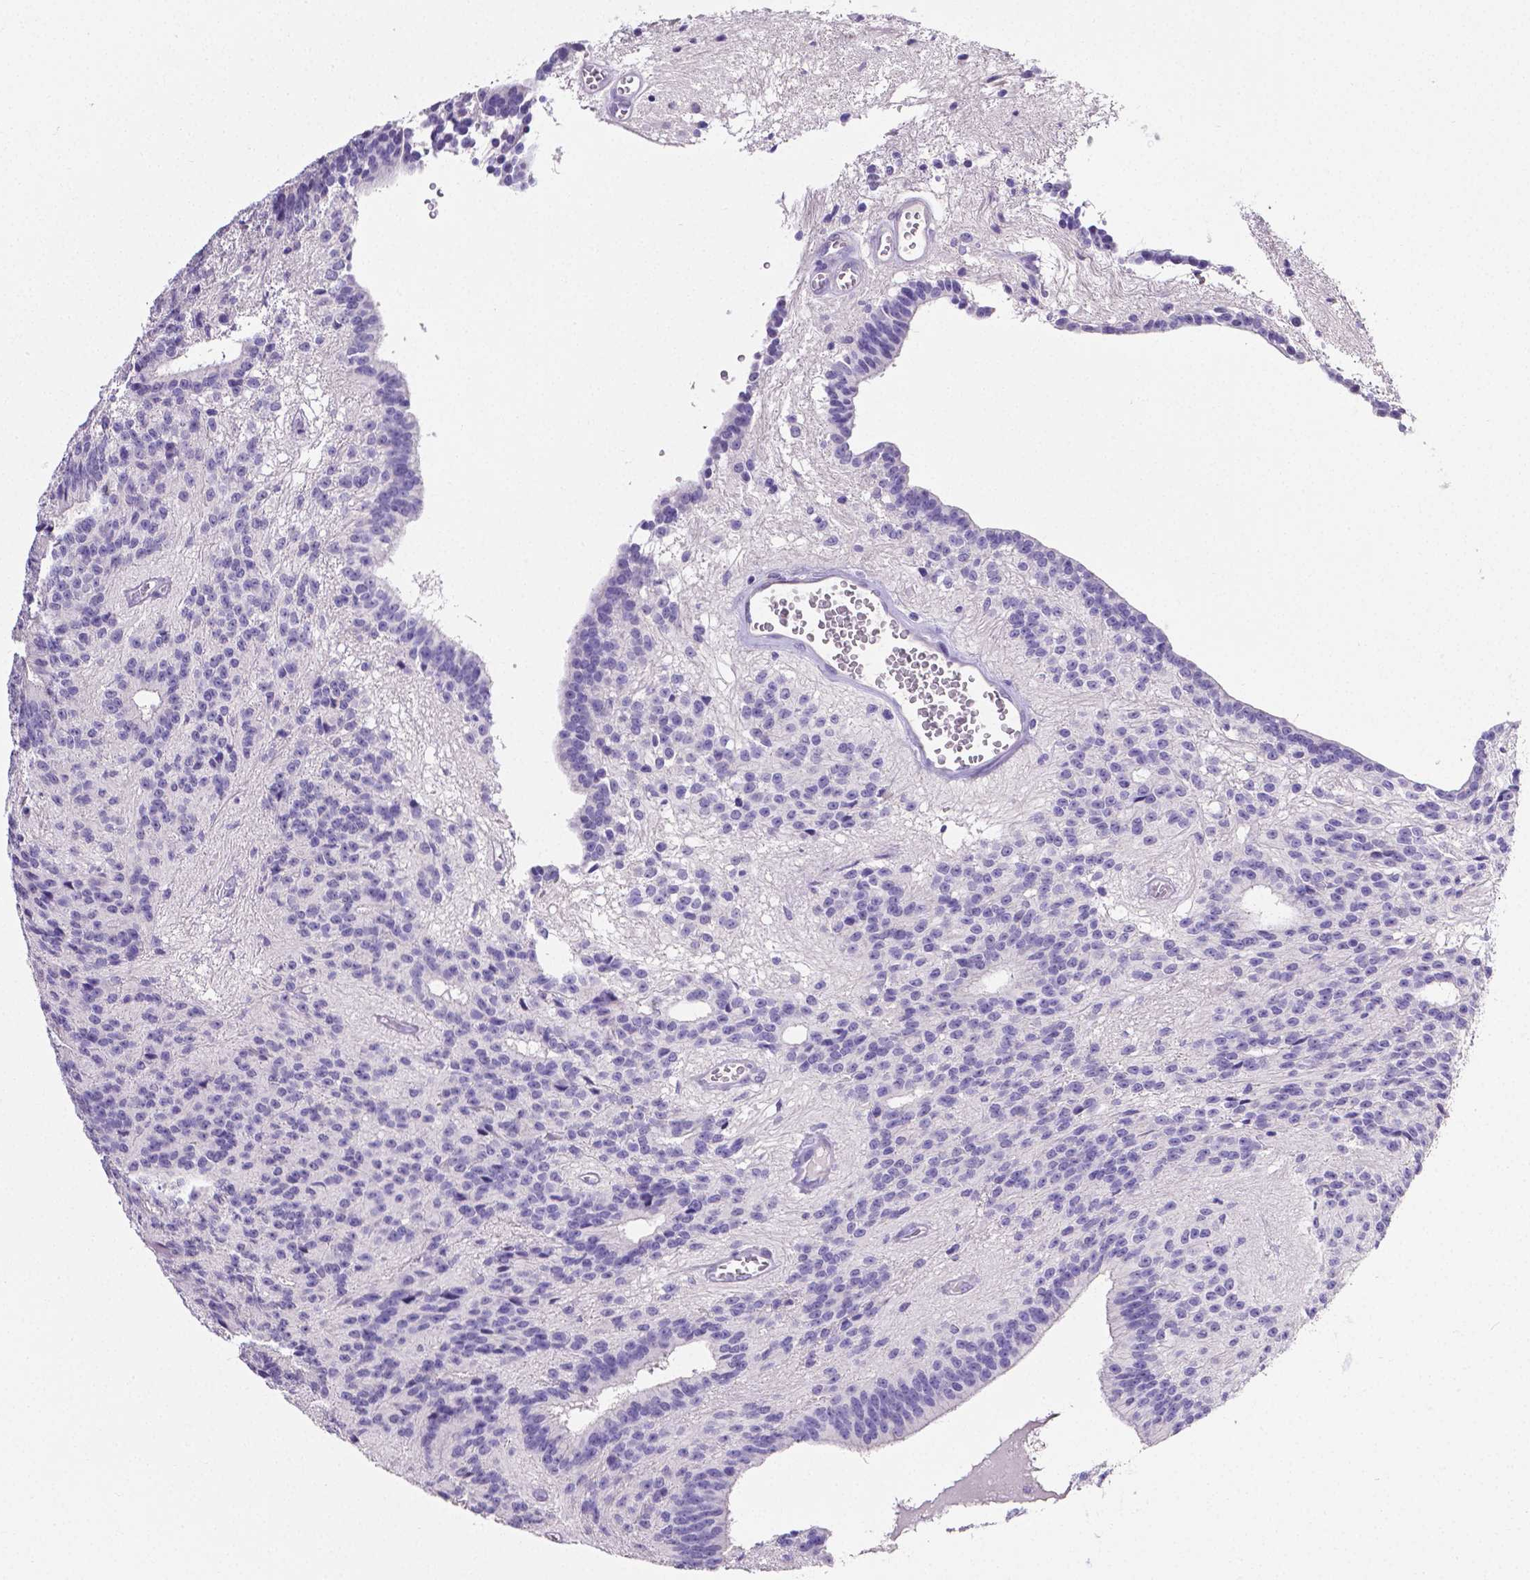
{"staining": {"intensity": "negative", "quantity": "none", "location": "none"}, "tissue": "glioma", "cell_type": "Tumor cells", "image_type": "cancer", "snomed": [{"axis": "morphology", "description": "Glioma, malignant, Low grade"}, {"axis": "topography", "description": "Brain"}], "caption": "Malignant low-grade glioma was stained to show a protein in brown. There is no significant staining in tumor cells.", "gene": "MMP9", "patient": {"sex": "male", "age": 31}}